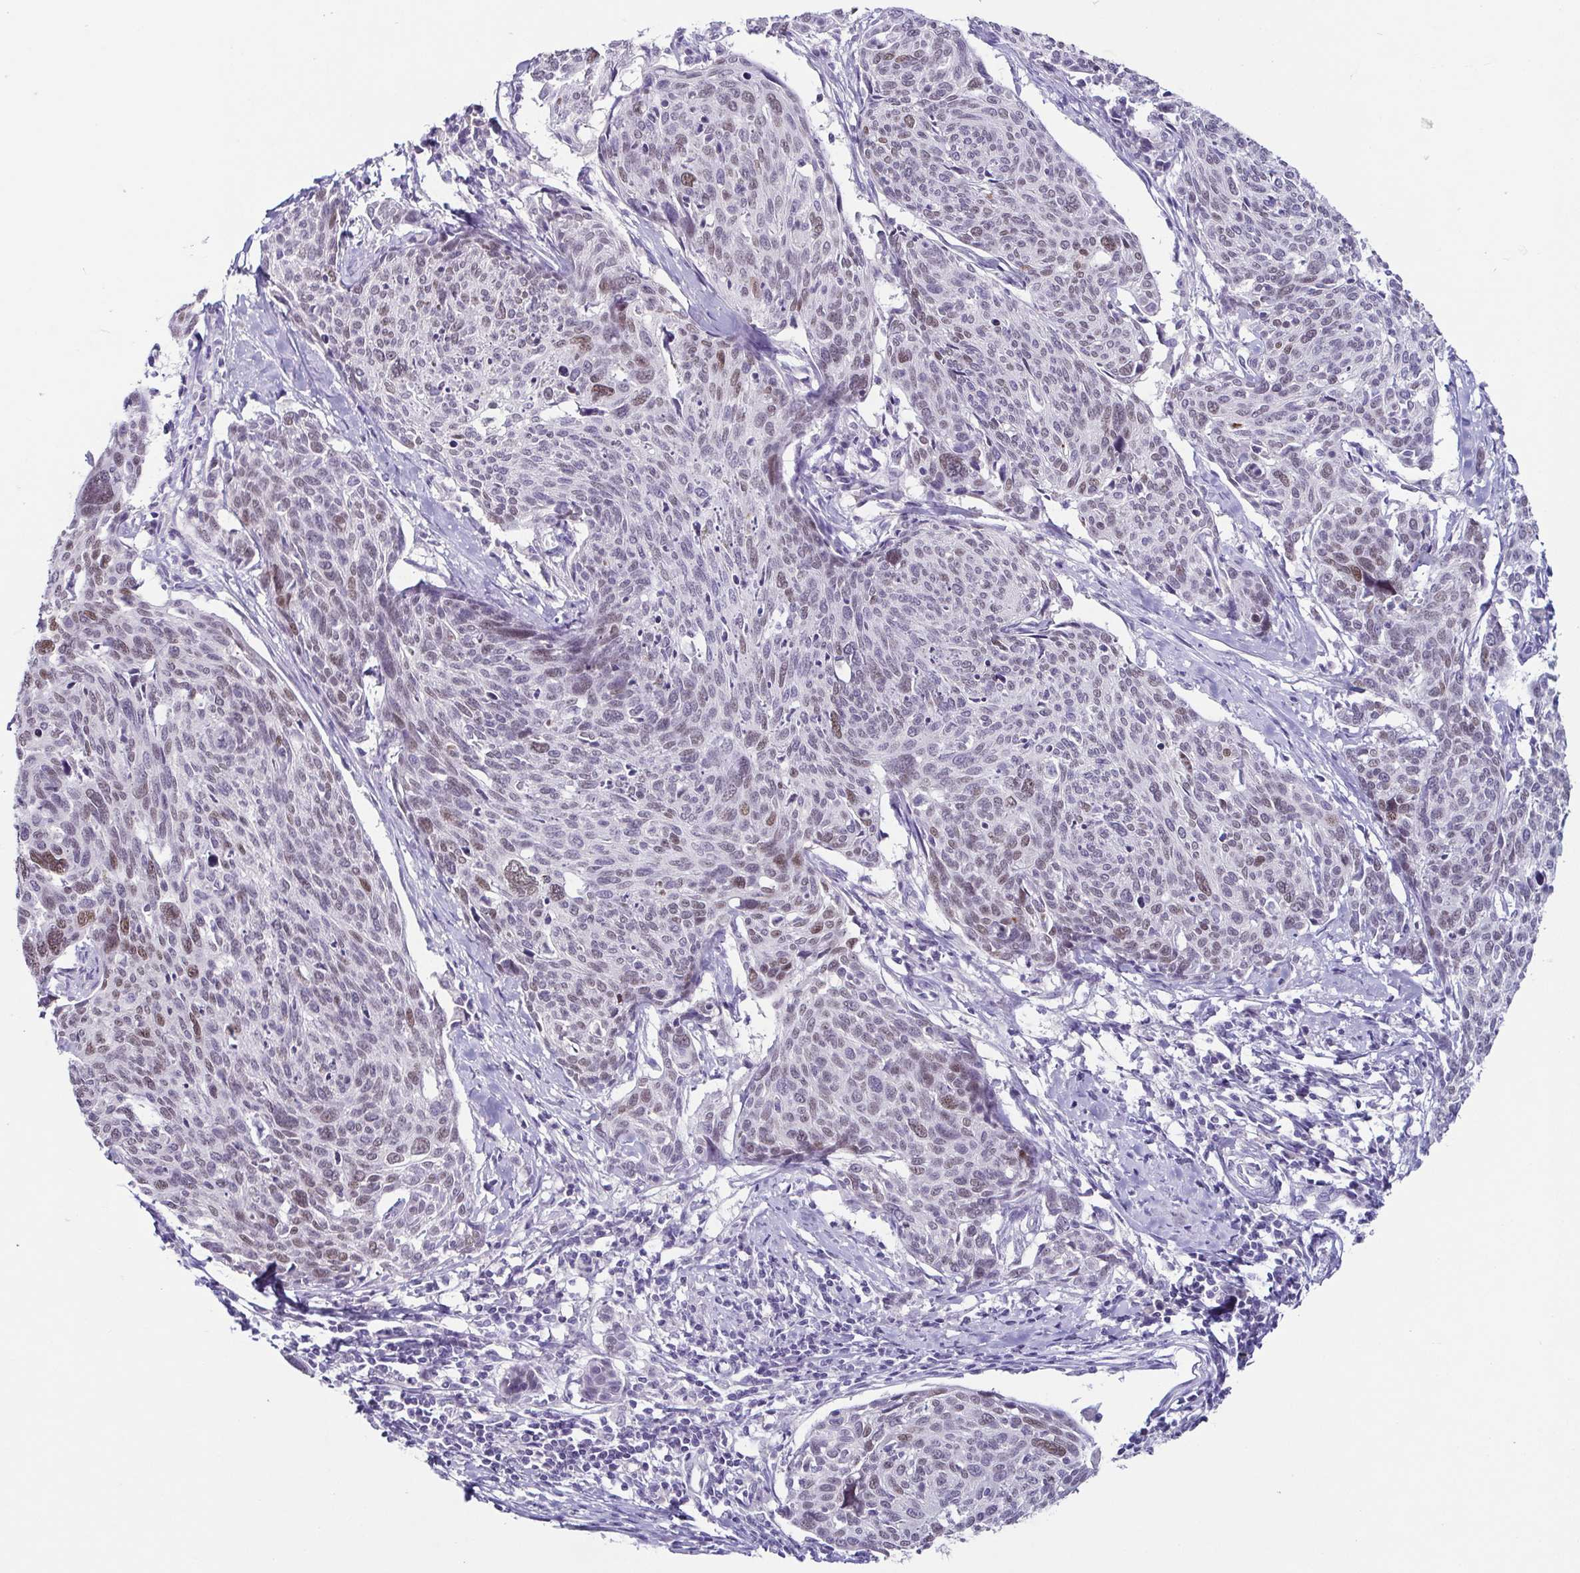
{"staining": {"intensity": "moderate", "quantity": "<25%", "location": "nuclear"}, "tissue": "cervical cancer", "cell_type": "Tumor cells", "image_type": "cancer", "snomed": [{"axis": "morphology", "description": "Squamous cell carcinoma, NOS"}, {"axis": "topography", "description": "Cervix"}], "caption": "IHC histopathology image of human cervical squamous cell carcinoma stained for a protein (brown), which reveals low levels of moderate nuclear positivity in about <25% of tumor cells.", "gene": "TP73", "patient": {"sex": "female", "age": 49}}